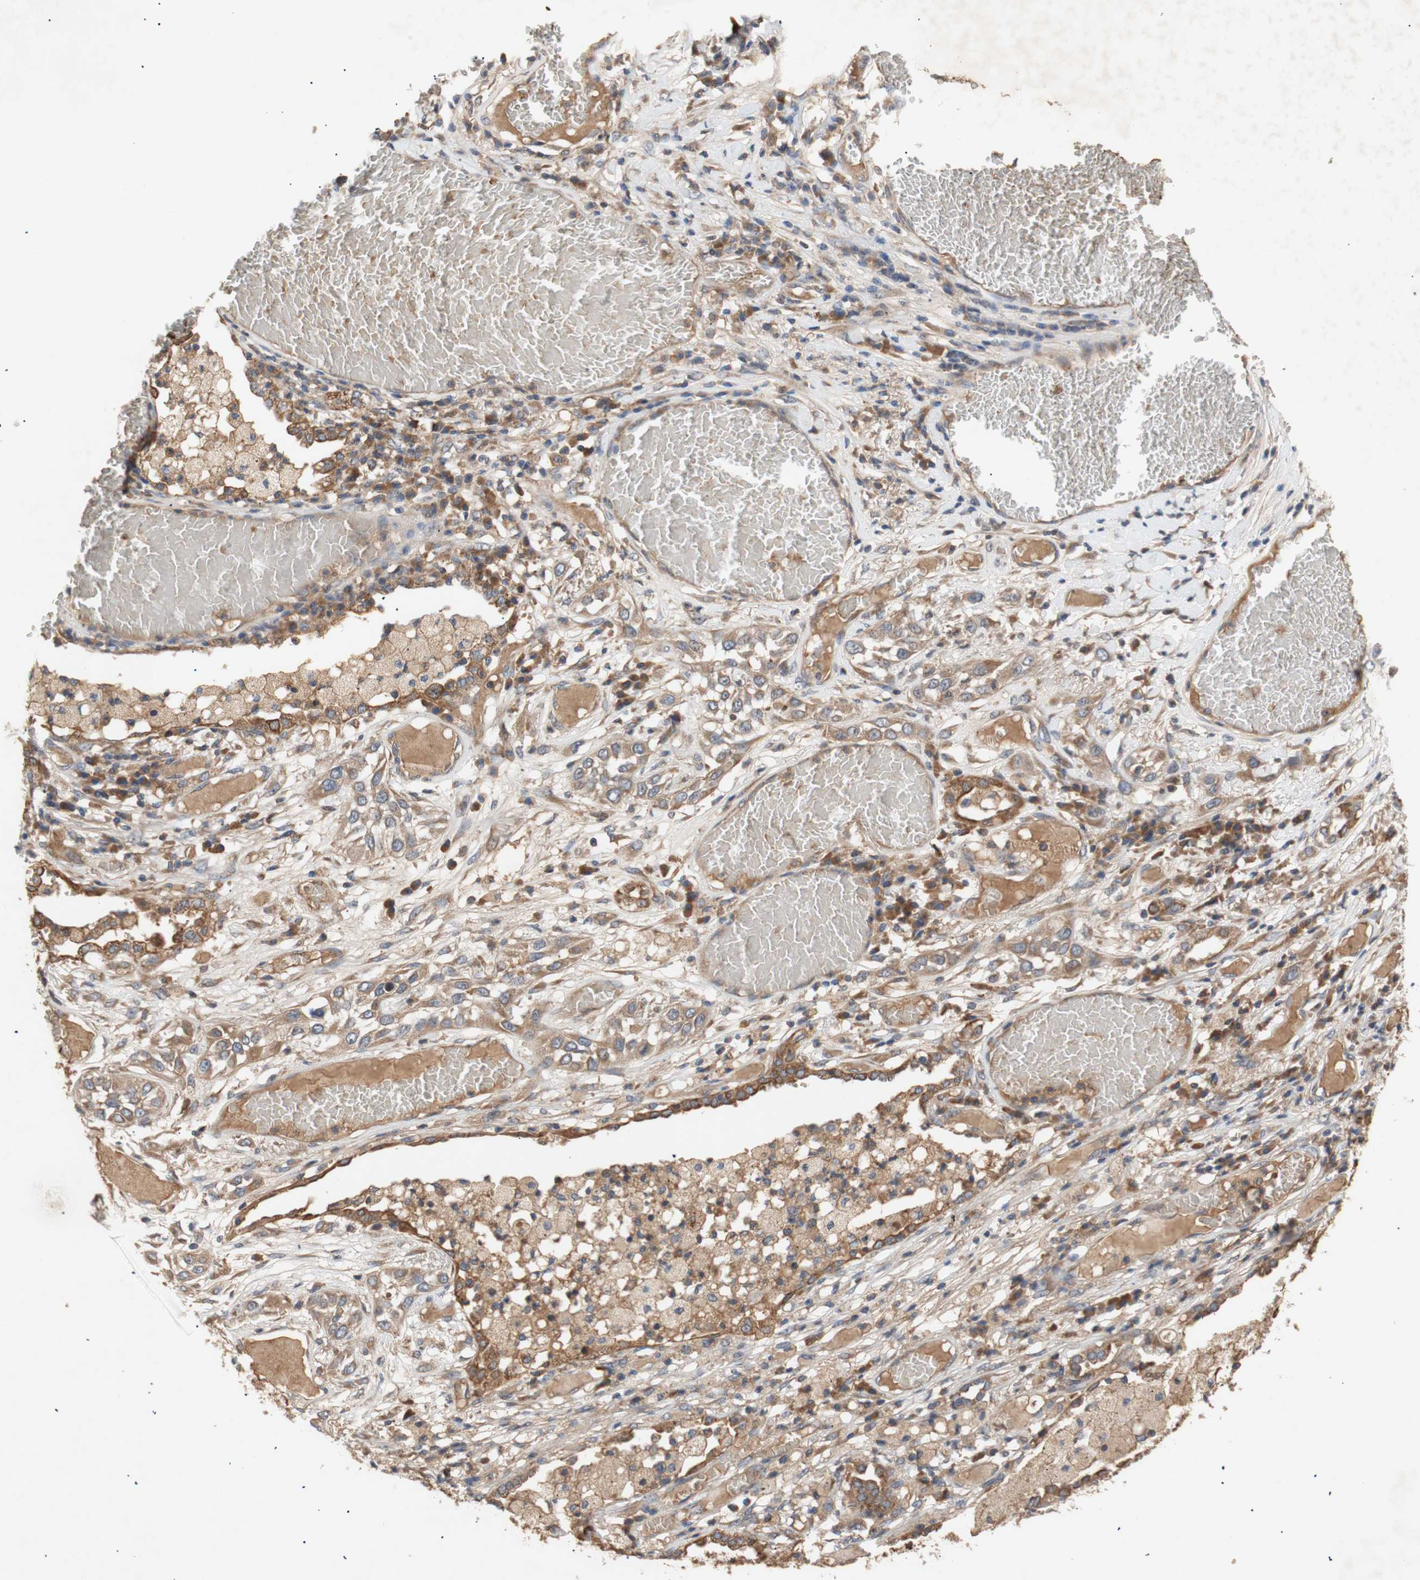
{"staining": {"intensity": "moderate", "quantity": ">75%", "location": "cytoplasmic/membranous"}, "tissue": "lung cancer", "cell_type": "Tumor cells", "image_type": "cancer", "snomed": [{"axis": "morphology", "description": "Squamous cell carcinoma, NOS"}, {"axis": "topography", "description": "Lung"}], "caption": "Immunohistochemical staining of lung cancer reveals medium levels of moderate cytoplasmic/membranous expression in approximately >75% of tumor cells. (Brightfield microscopy of DAB IHC at high magnification).", "gene": "PKN1", "patient": {"sex": "male", "age": 71}}